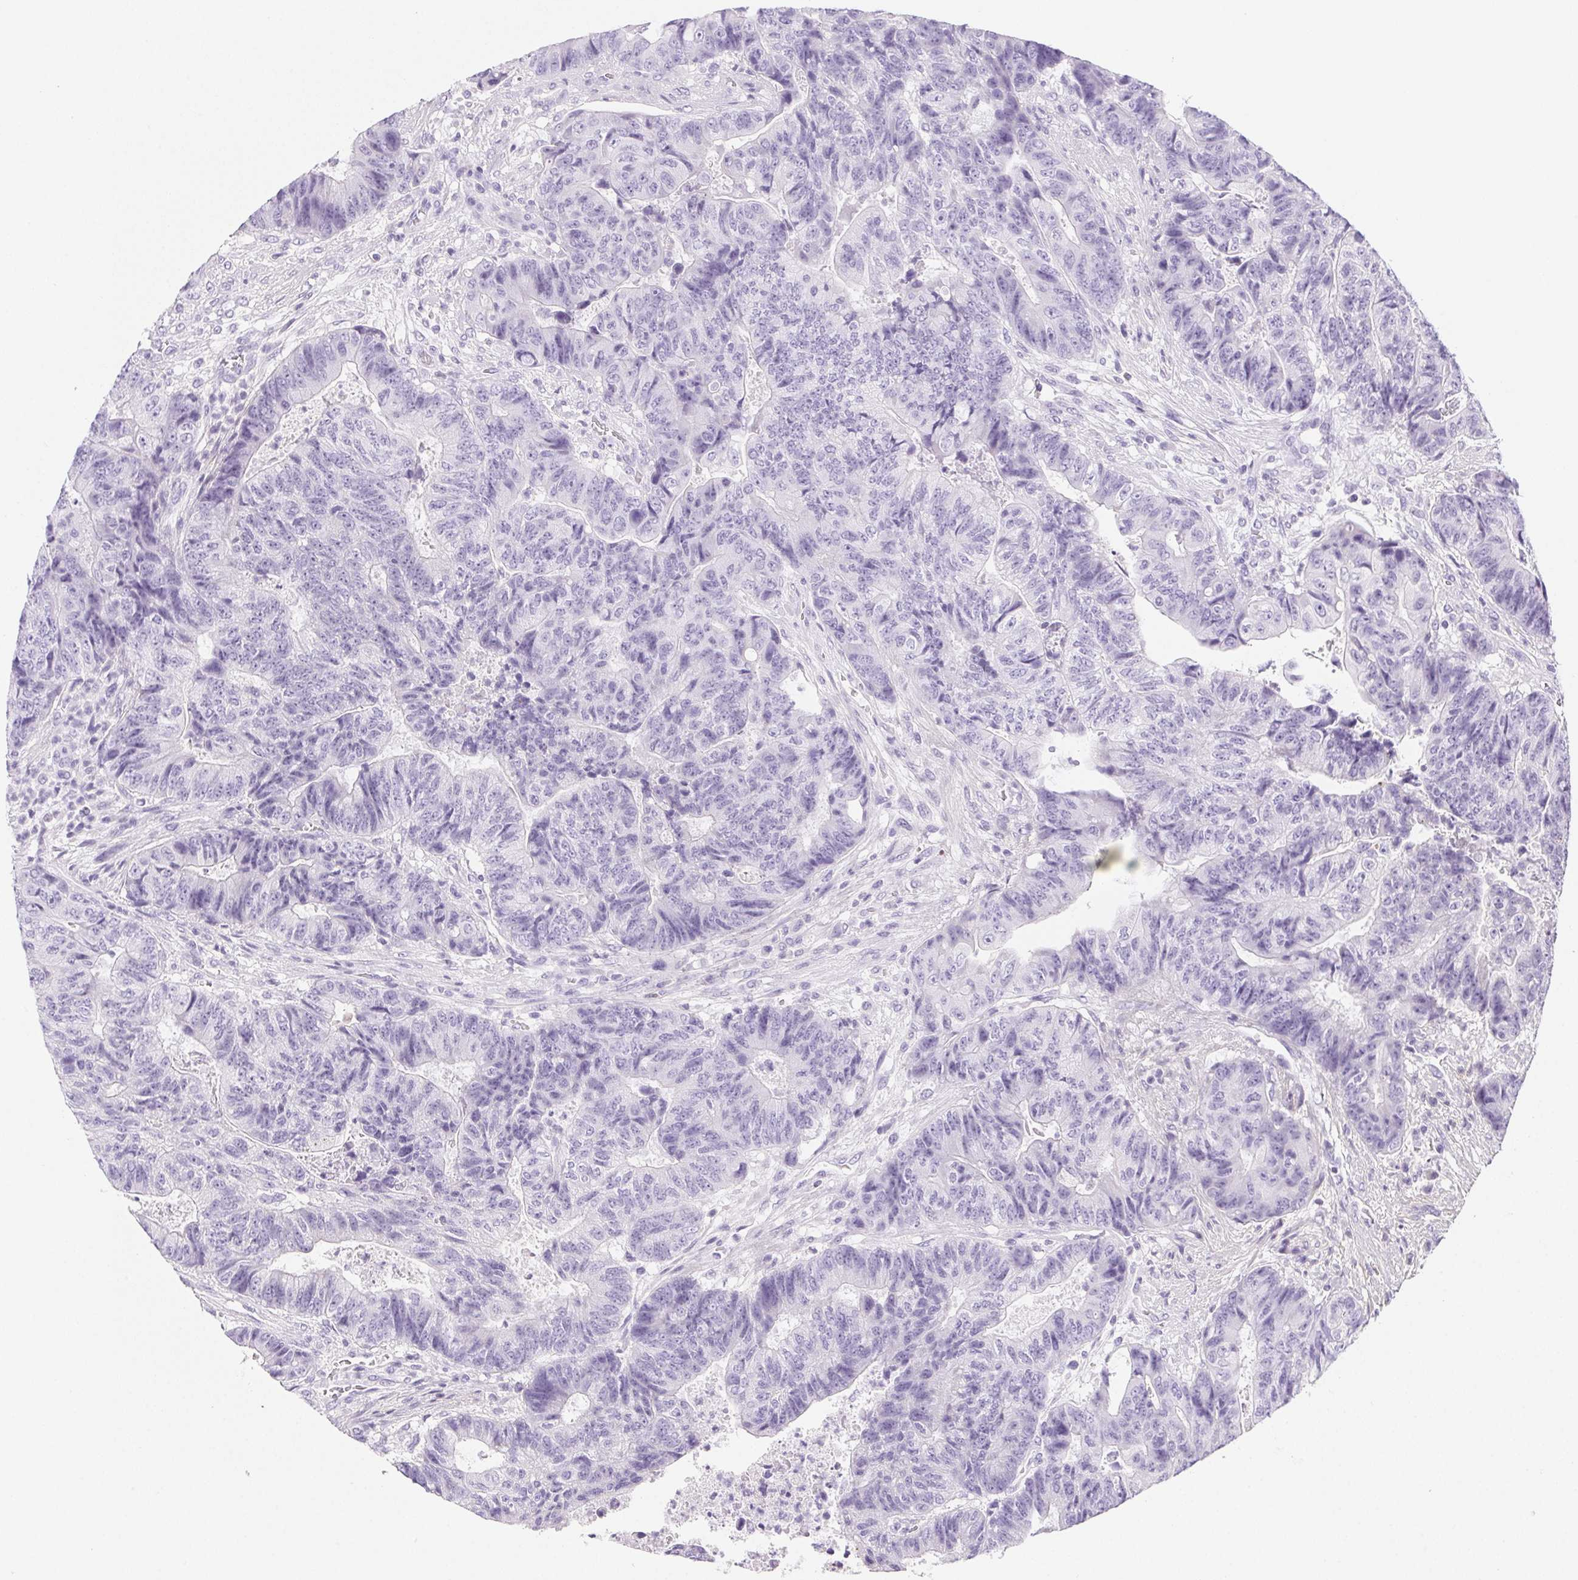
{"staining": {"intensity": "negative", "quantity": "none", "location": "none"}, "tissue": "colorectal cancer", "cell_type": "Tumor cells", "image_type": "cancer", "snomed": [{"axis": "morphology", "description": "Normal tissue, NOS"}, {"axis": "morphology", "description": "Adenocarcinoma, NOS"}, {"axis": "topography", "description": "Colon"}], "caption": "Tumor cells show no significant protein positivity in colorectal cancer.", "gene": "BEND2", "patient": {"sex": "female", "age": 48}}